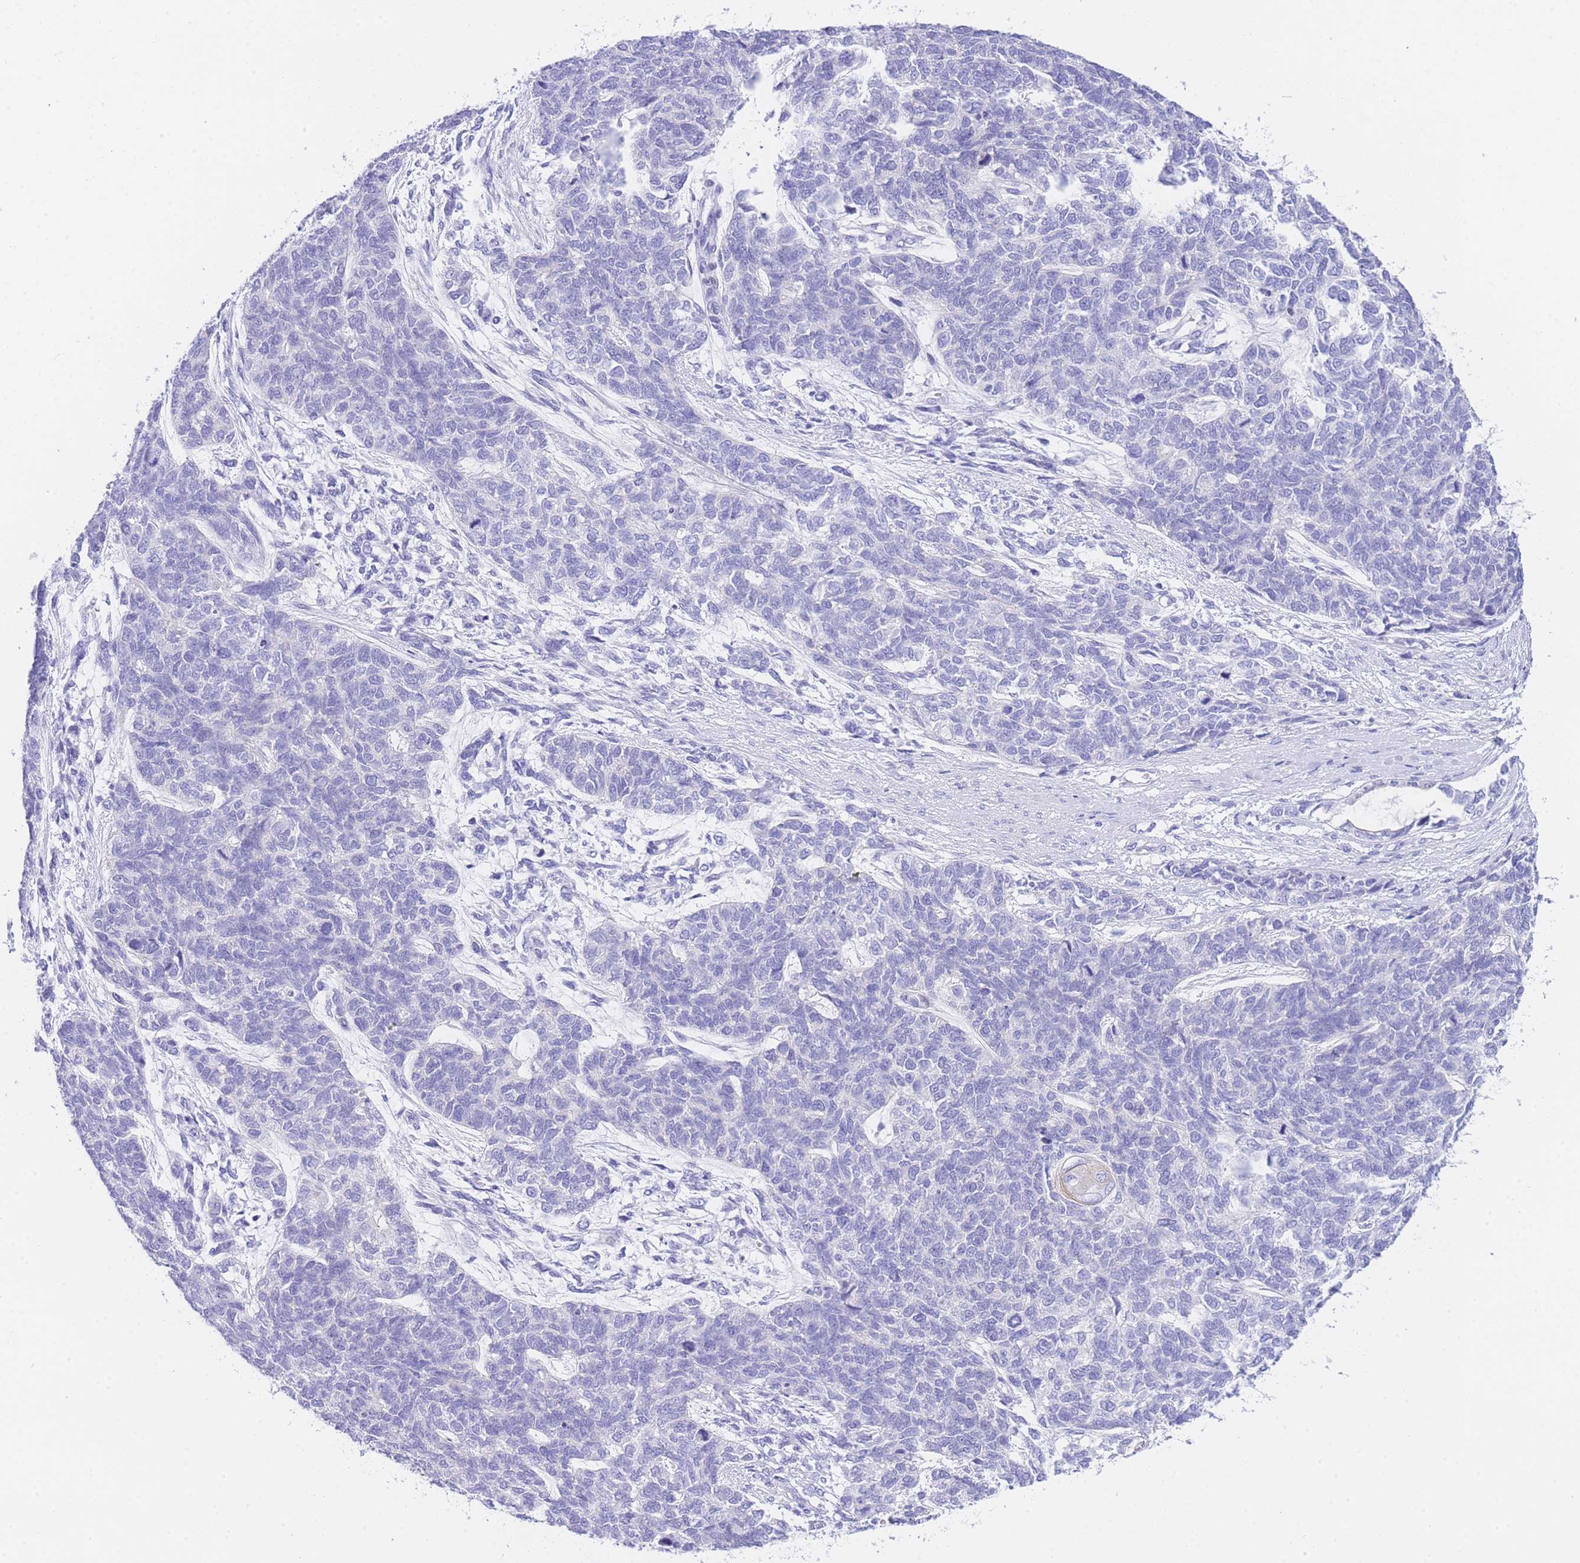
{"staining": {"intensity": "negative", "quantity": "none", "location": "none"}, "tissue": "cervical cancer", "cell_type": "Tumor cells", "image_type": "cancer", "snomed": [{"axis": "morphology", "description": "Squamous cell carcinoma, NOS"}, {"axis": "topography", "description": "Cervix"}], "caption": "The IHC image has no significant staining in tumor cells of cervical cancer tissue.", "gene": "TIFAB", "patient": {"sex": "female", "age": 63}}